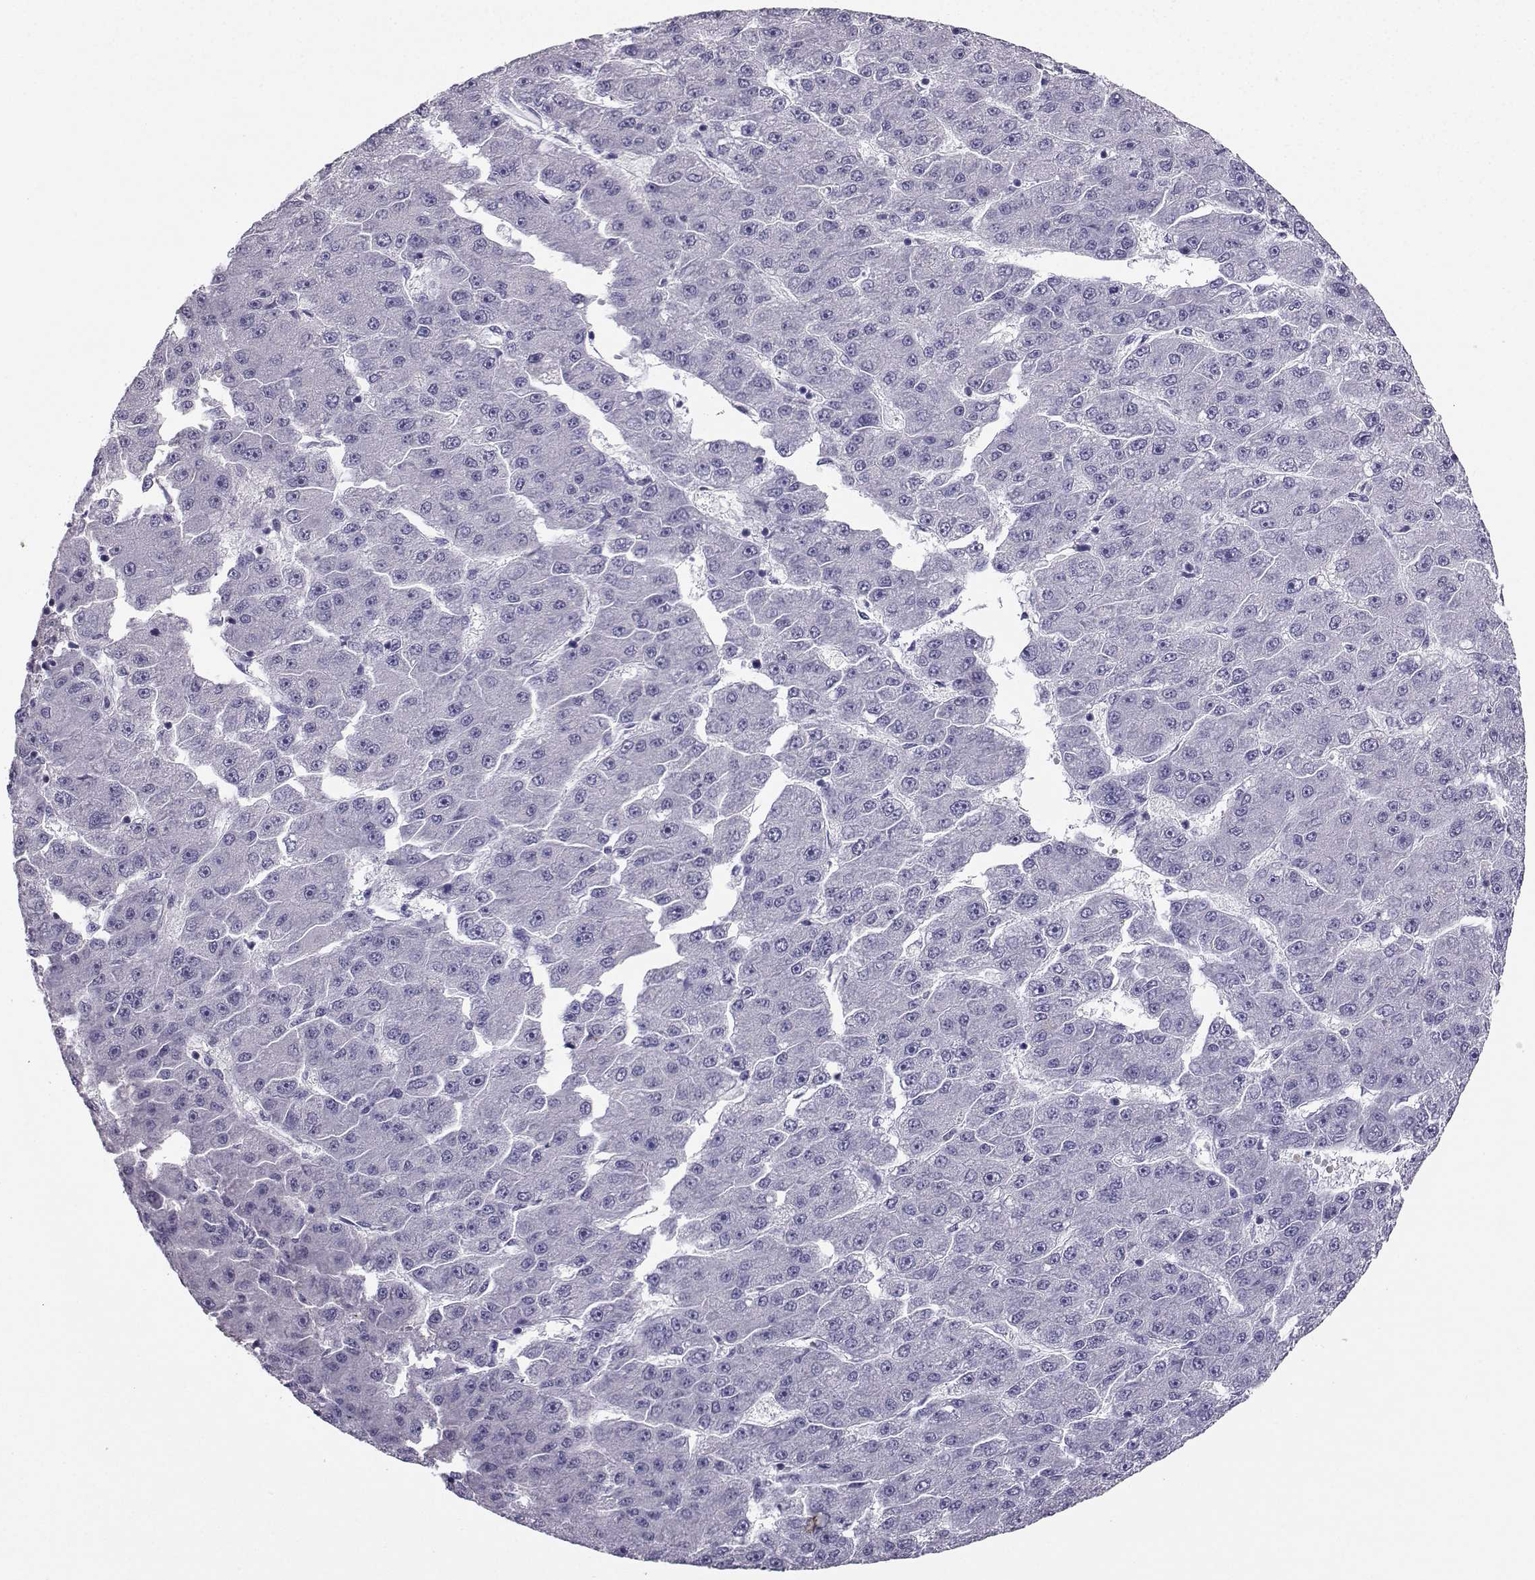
{"staining": {"intensity": "negative", "quantity": "none", "location": "none"}, "tissue": "liver cancer", "cell_type": "Tumor cells", "image_type": "cancer", "snomed": [{"axis": "morphology", "description": "Carcinoma, Hepatocellular, NOS"}, {"axis": "topography", "description": "Liver"}], "caption": "High power microscopy photomicrograph of an immunohistochemistry image of liver cancer, revealing no significant staining in tumor cells.", "gene": "TBR1", "patient": {"sex": "male", "age": 67}}